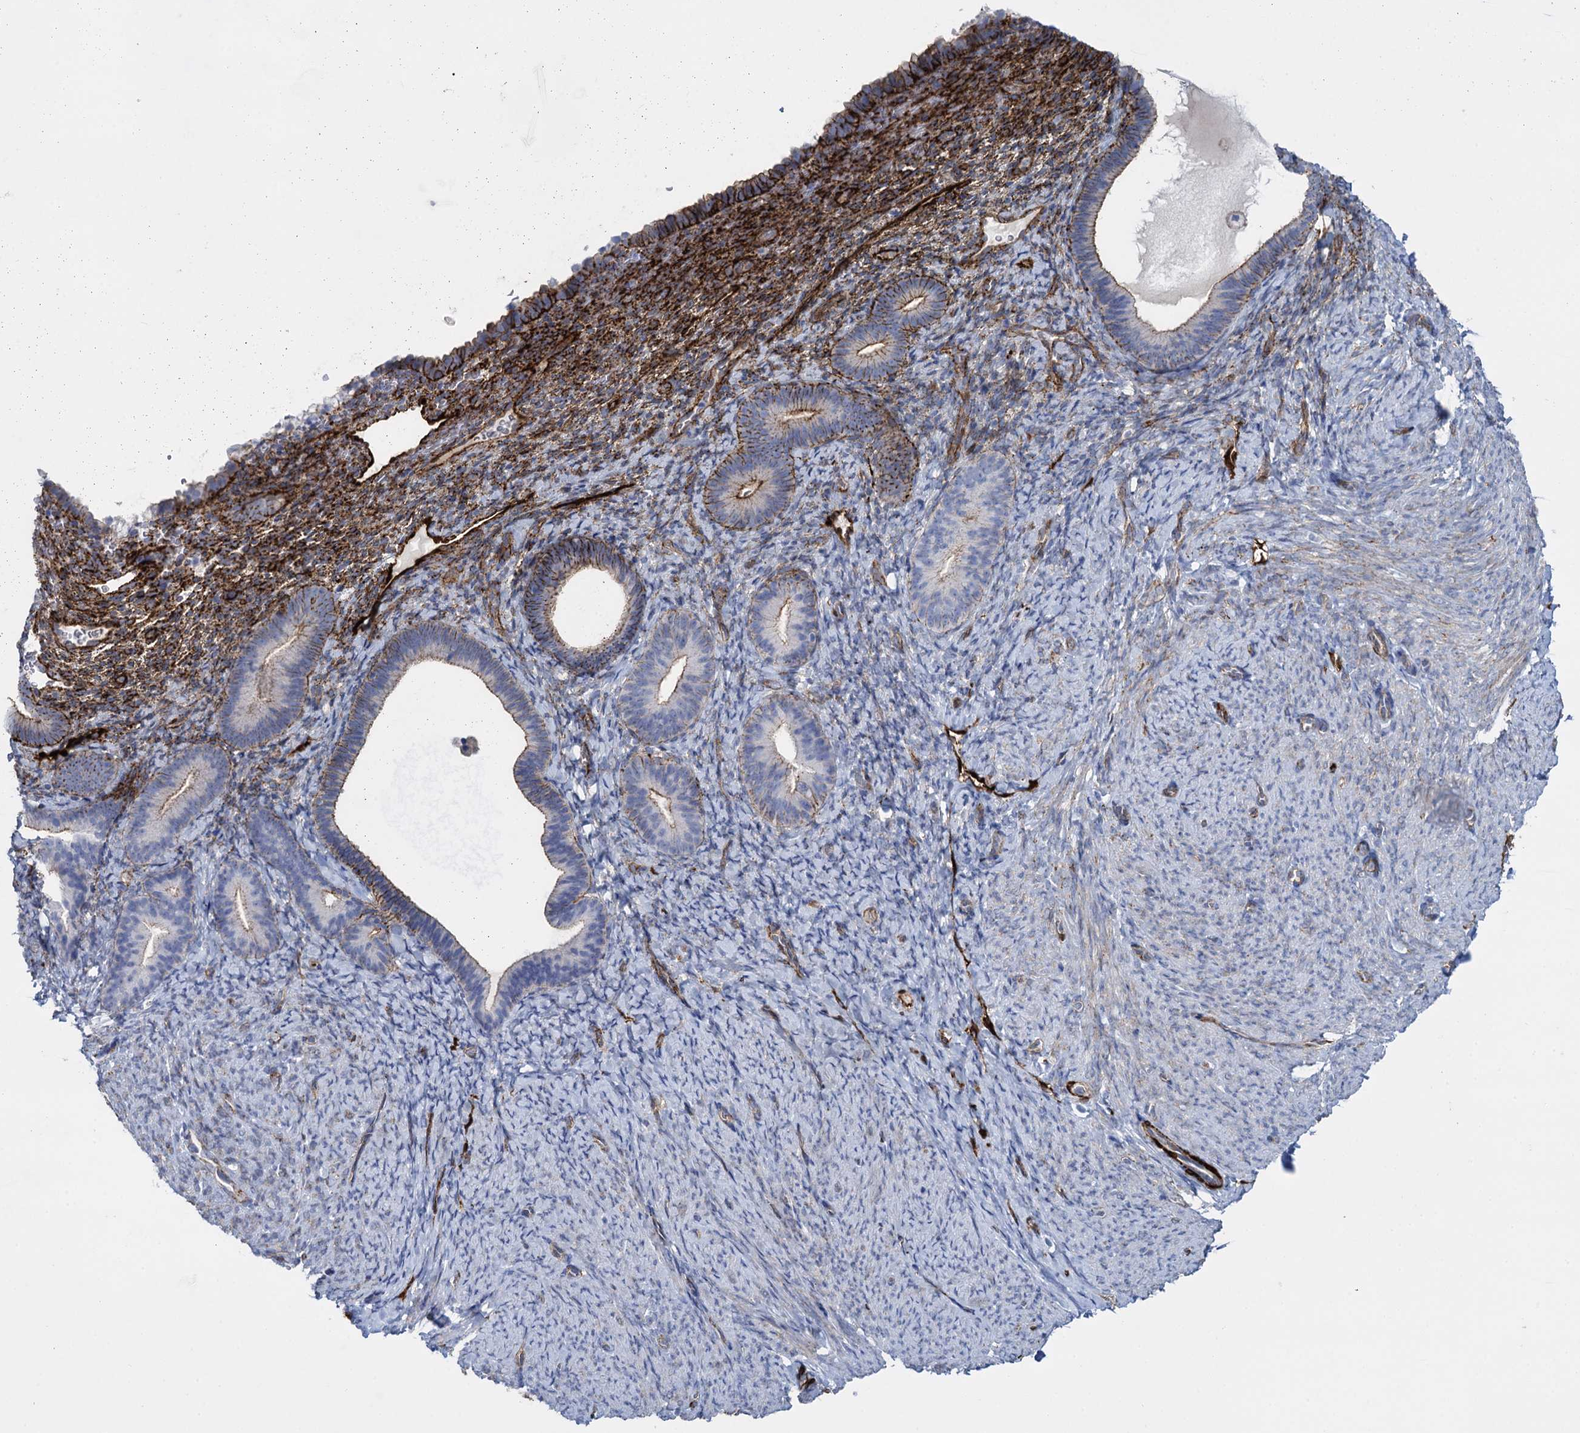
{"staining": {"intensity": "strong", "quantity": "<25%", "location": "cytoplasmic/membranous"}, "tissue": "endometrium", "cell_type": "Cells in endometrial stroma", "image_type": "normal", "snomed": [{"axis": "morphology", "description": "Normal tissue, NOS"}, {"axis": "topography", "description": "Endometrium"}], "caption": "This photomicrograph shows IHC staining of normal endometrium, with medium strong cytoplasmic/membranous expression in about <25% of cells in endometrial stroma.", "gene": "SNCG", "patient": {"sex": "female", "age": 65}}